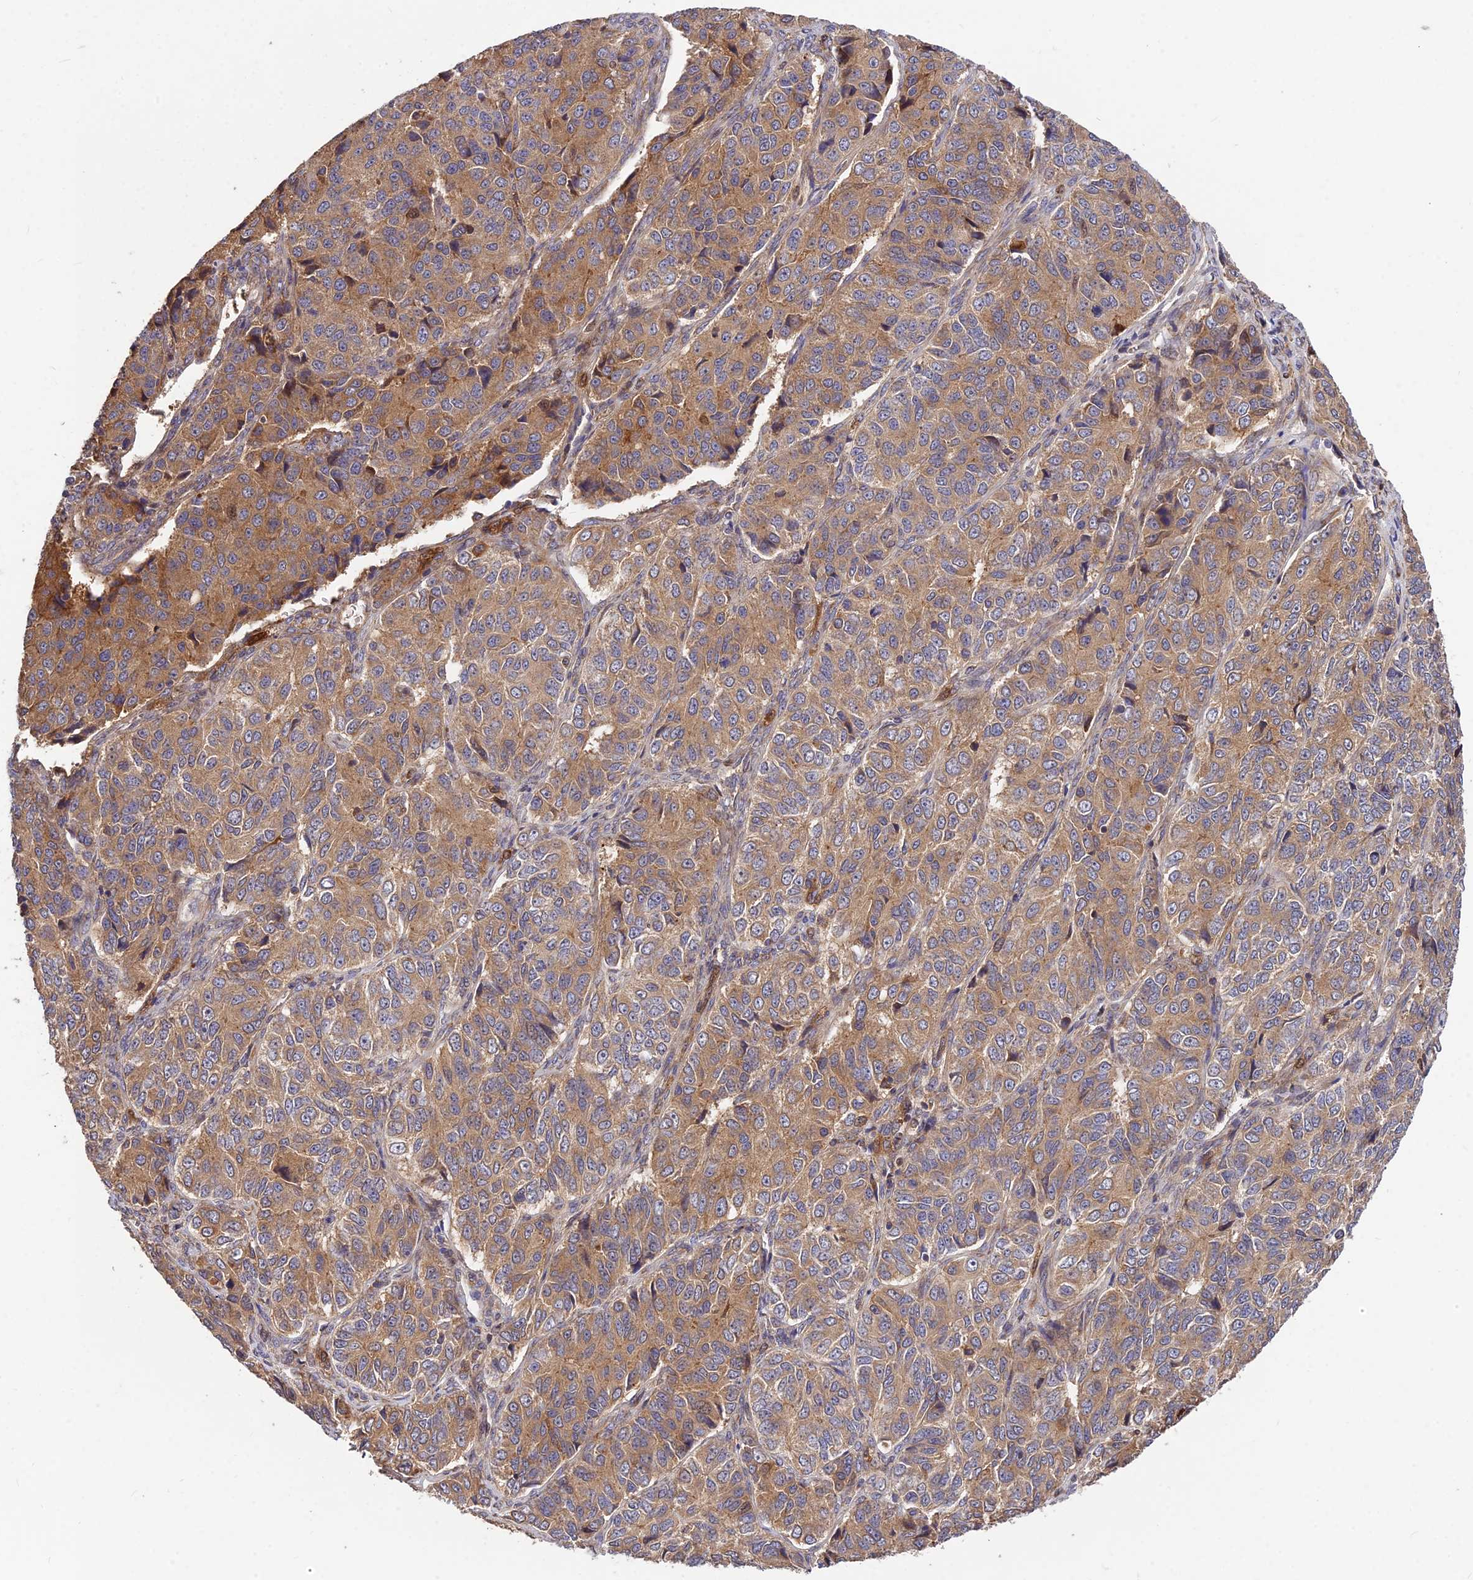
{"staining": {"intensity": "moderate", "quantity": ">75%", "location": "cytoplasmic/membranous"}, "tissue": "ovarian cancer", "cell_type": "Tumor cells", "image_type": "cancer", "snomed": [{"axis": "morphology", "description": "Carcinoma, endometroid"}, {"axis": "topography", "description": "Ovary"}], "caption": "Moderate cytoplasmic/membranous positivity is appreciated in approximately >75% of tumor cells in ovarian cancer.", "gene": "ROCK1", "patient": {"sex": "female", "age": 51}}